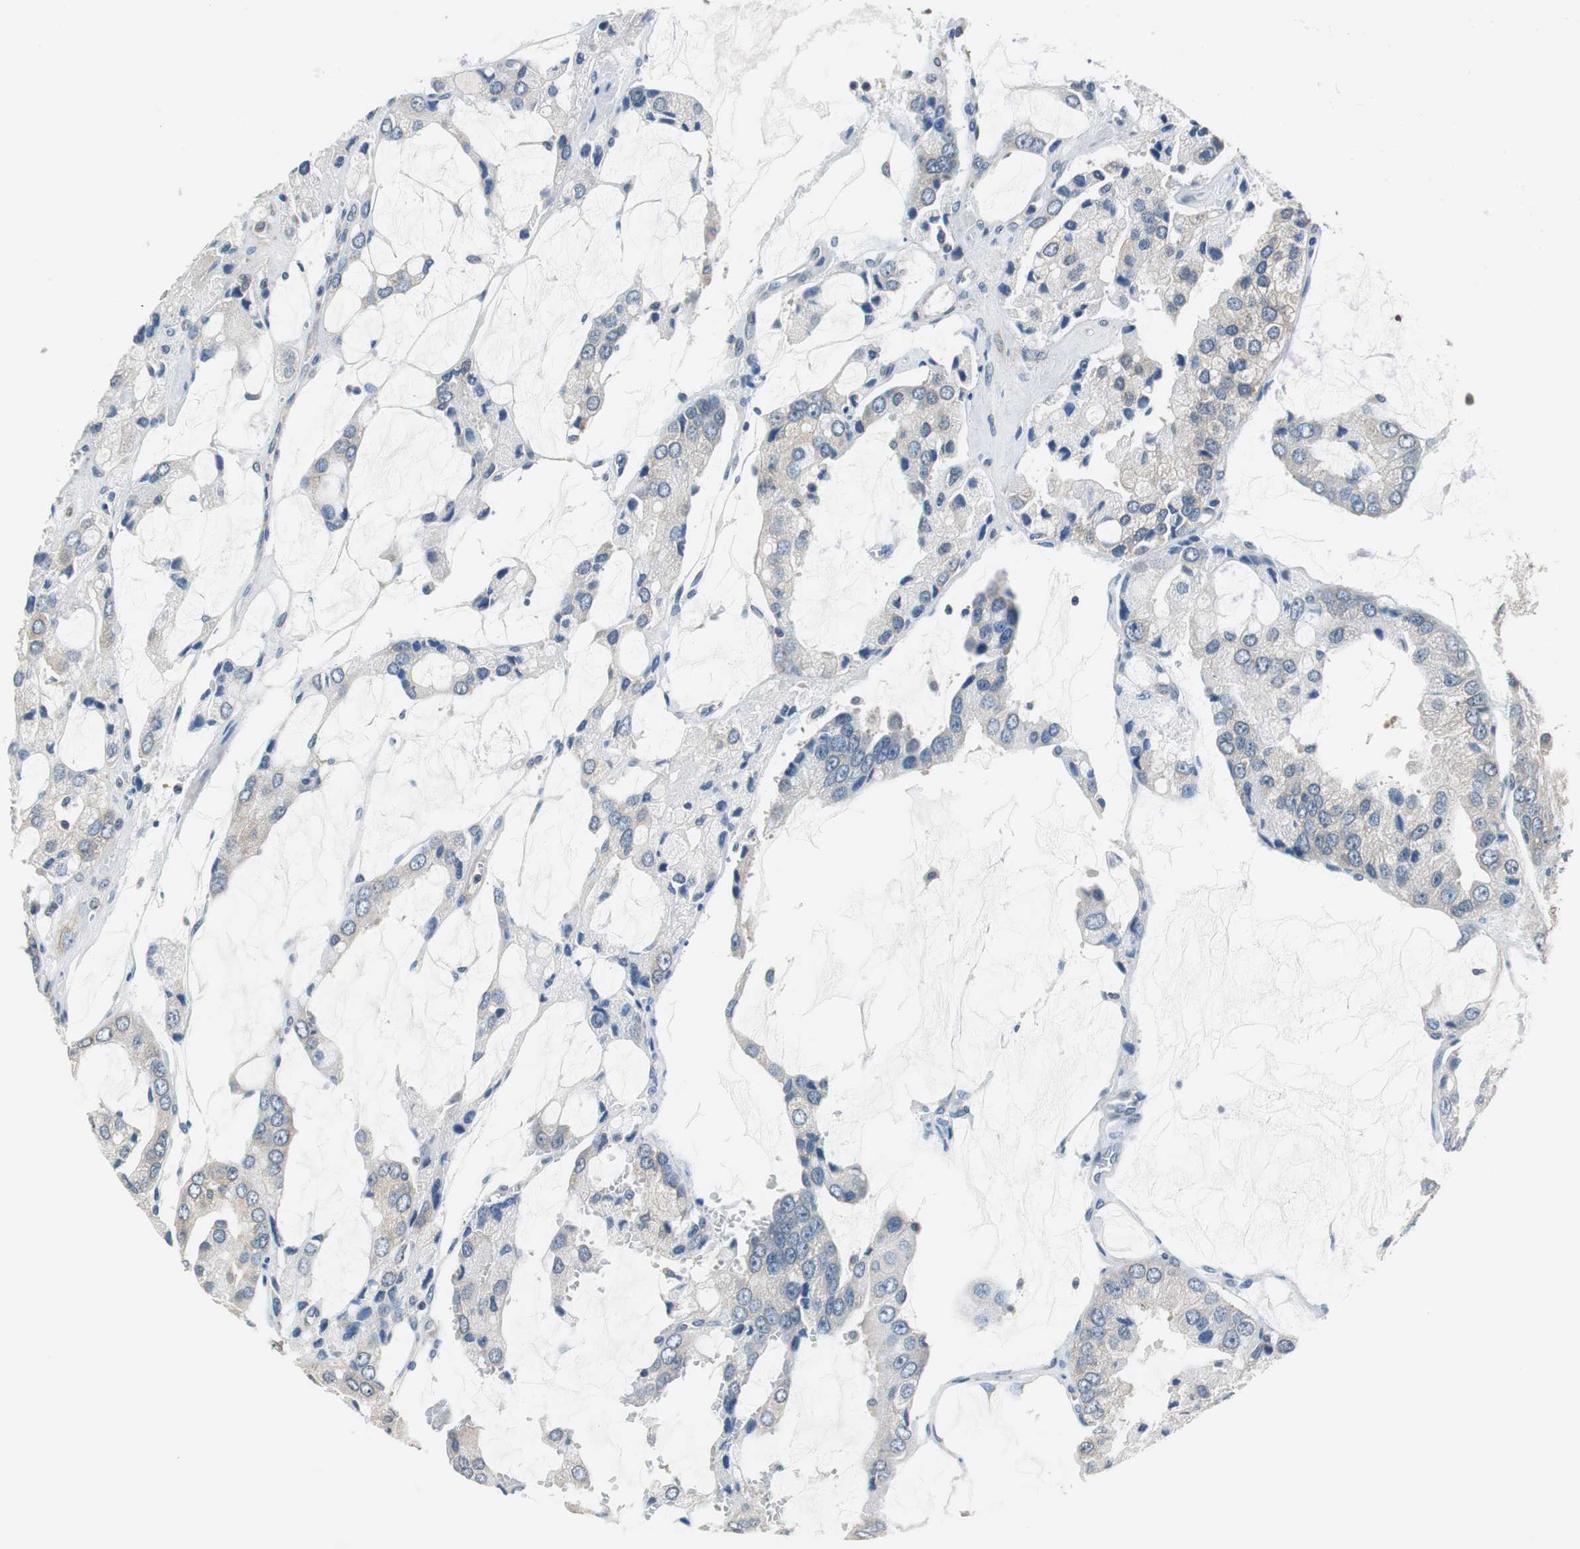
{"staining": {"intensity": "weak", "quantity": ">75%", "location": "cytoplasmic/membranous"}, "tissue": "prostate cancer", "cell_type": "Tumor cells", "image_type": "cancer", "snomed": [{"axis": "morphology", "description": "Adenocarcinoma, High grade"}, {"axis": "topography", "description": "Prostate"}], "caption": "About >75% of tumor cells in human prostate adenocarcinoma (high-grade) show weak cytoplasmic/membranous protein positivity as visualized by brown immunohistochemical staining.", "gene": "CNOT3", "patient": {"sex": "male", "age": 67}}